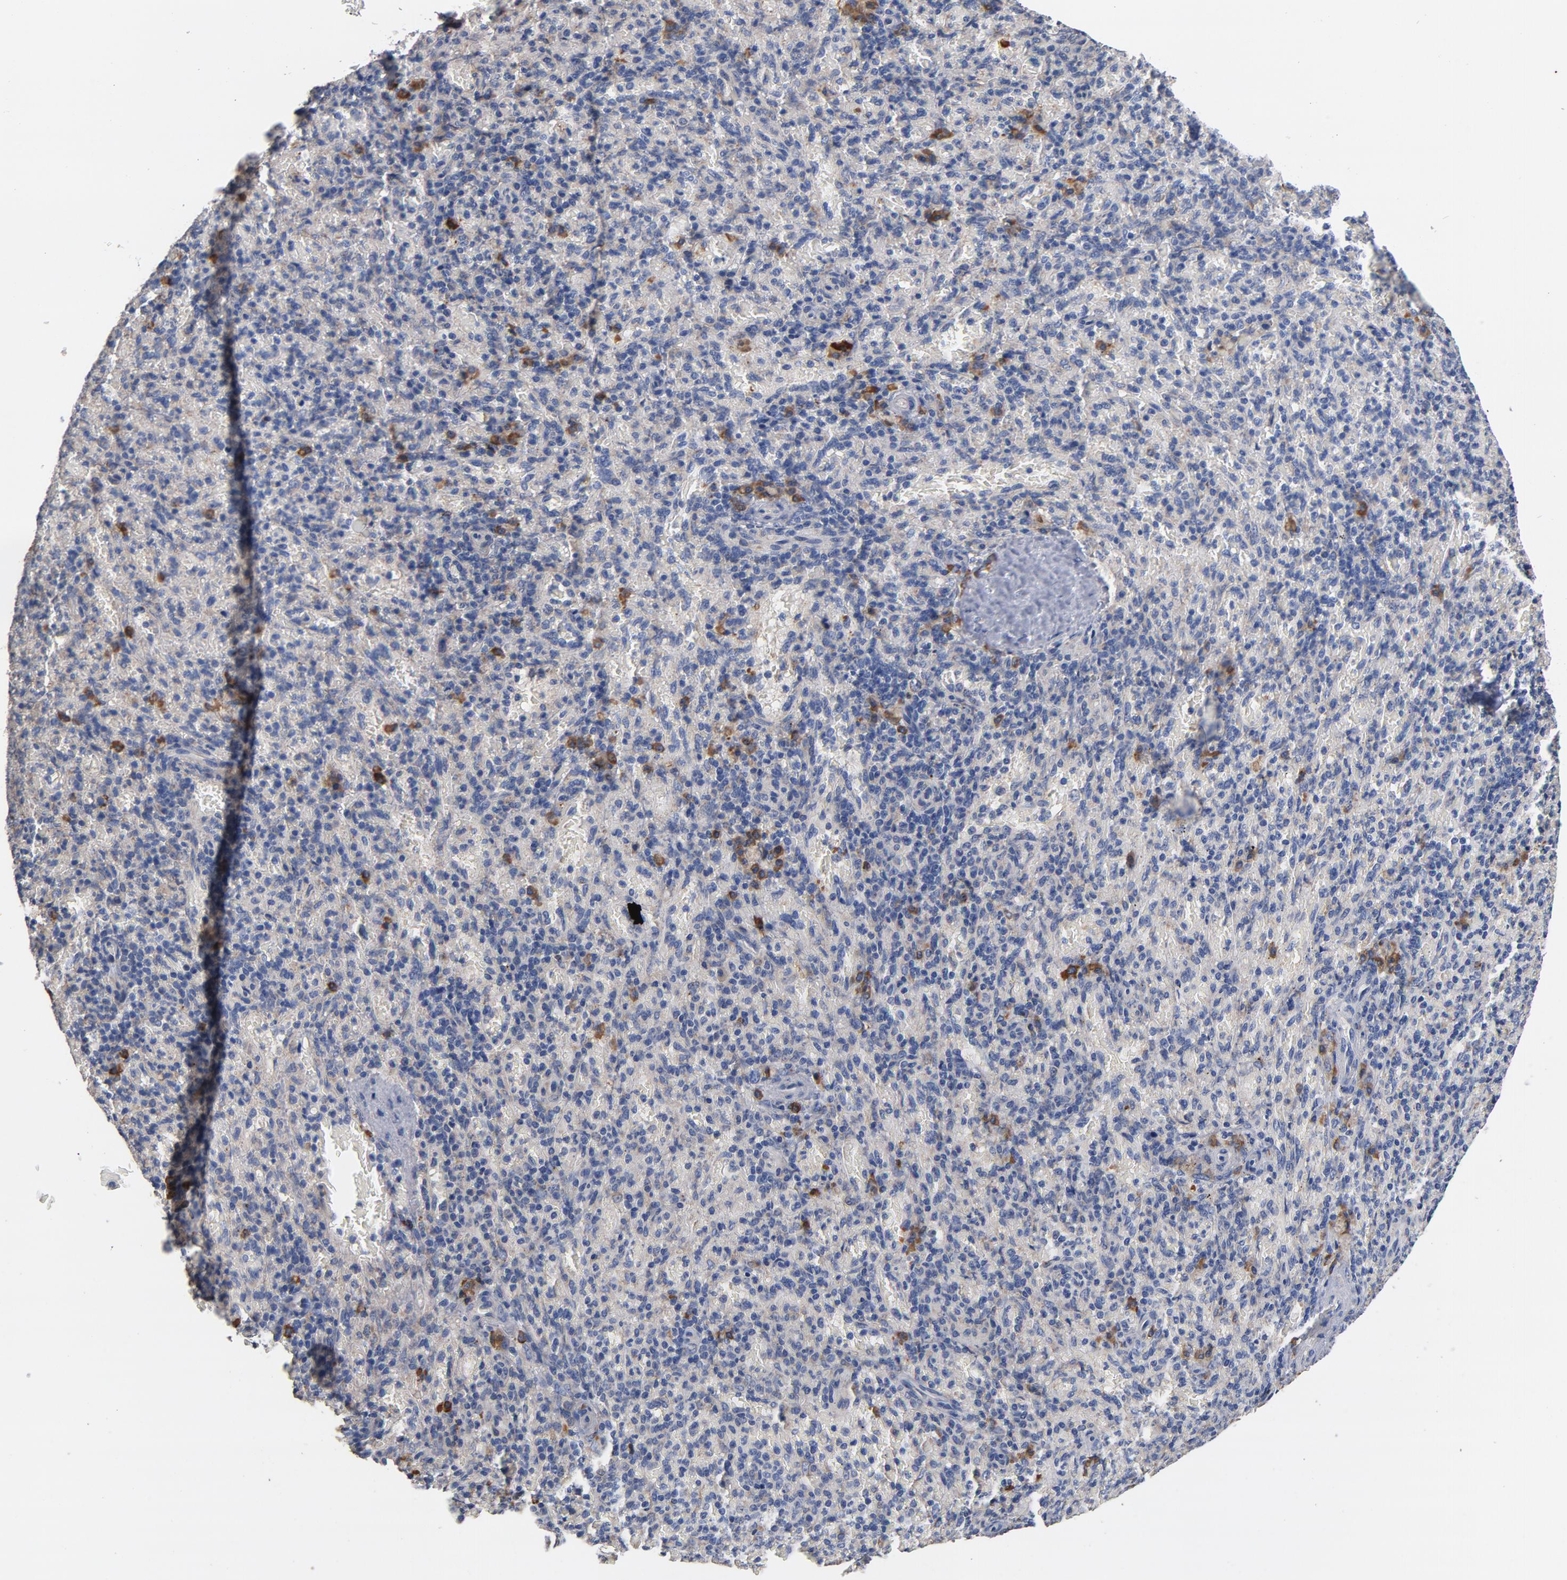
{"staining": {"intensity": "moderate", "quantity": "<25%", "location": "cytoplasmic/membranous"}, "tissue": "spleen", "cell_type": "Cells in red pulp", "image_type": "normal", "snomed": [{"axis": "morphology", "description": "Normal tissue, NOS"}, {"axis": "topography", "description": "Spleen"}], "caption": "A high-resolution histopathology image shows IHC staining of normal spleen, which displays moderate cytoplasmic/membranous expression in about <25% of cells in red pulp.", "gene": "TLR4", "patient": {"sex": "female", "age": 43}}